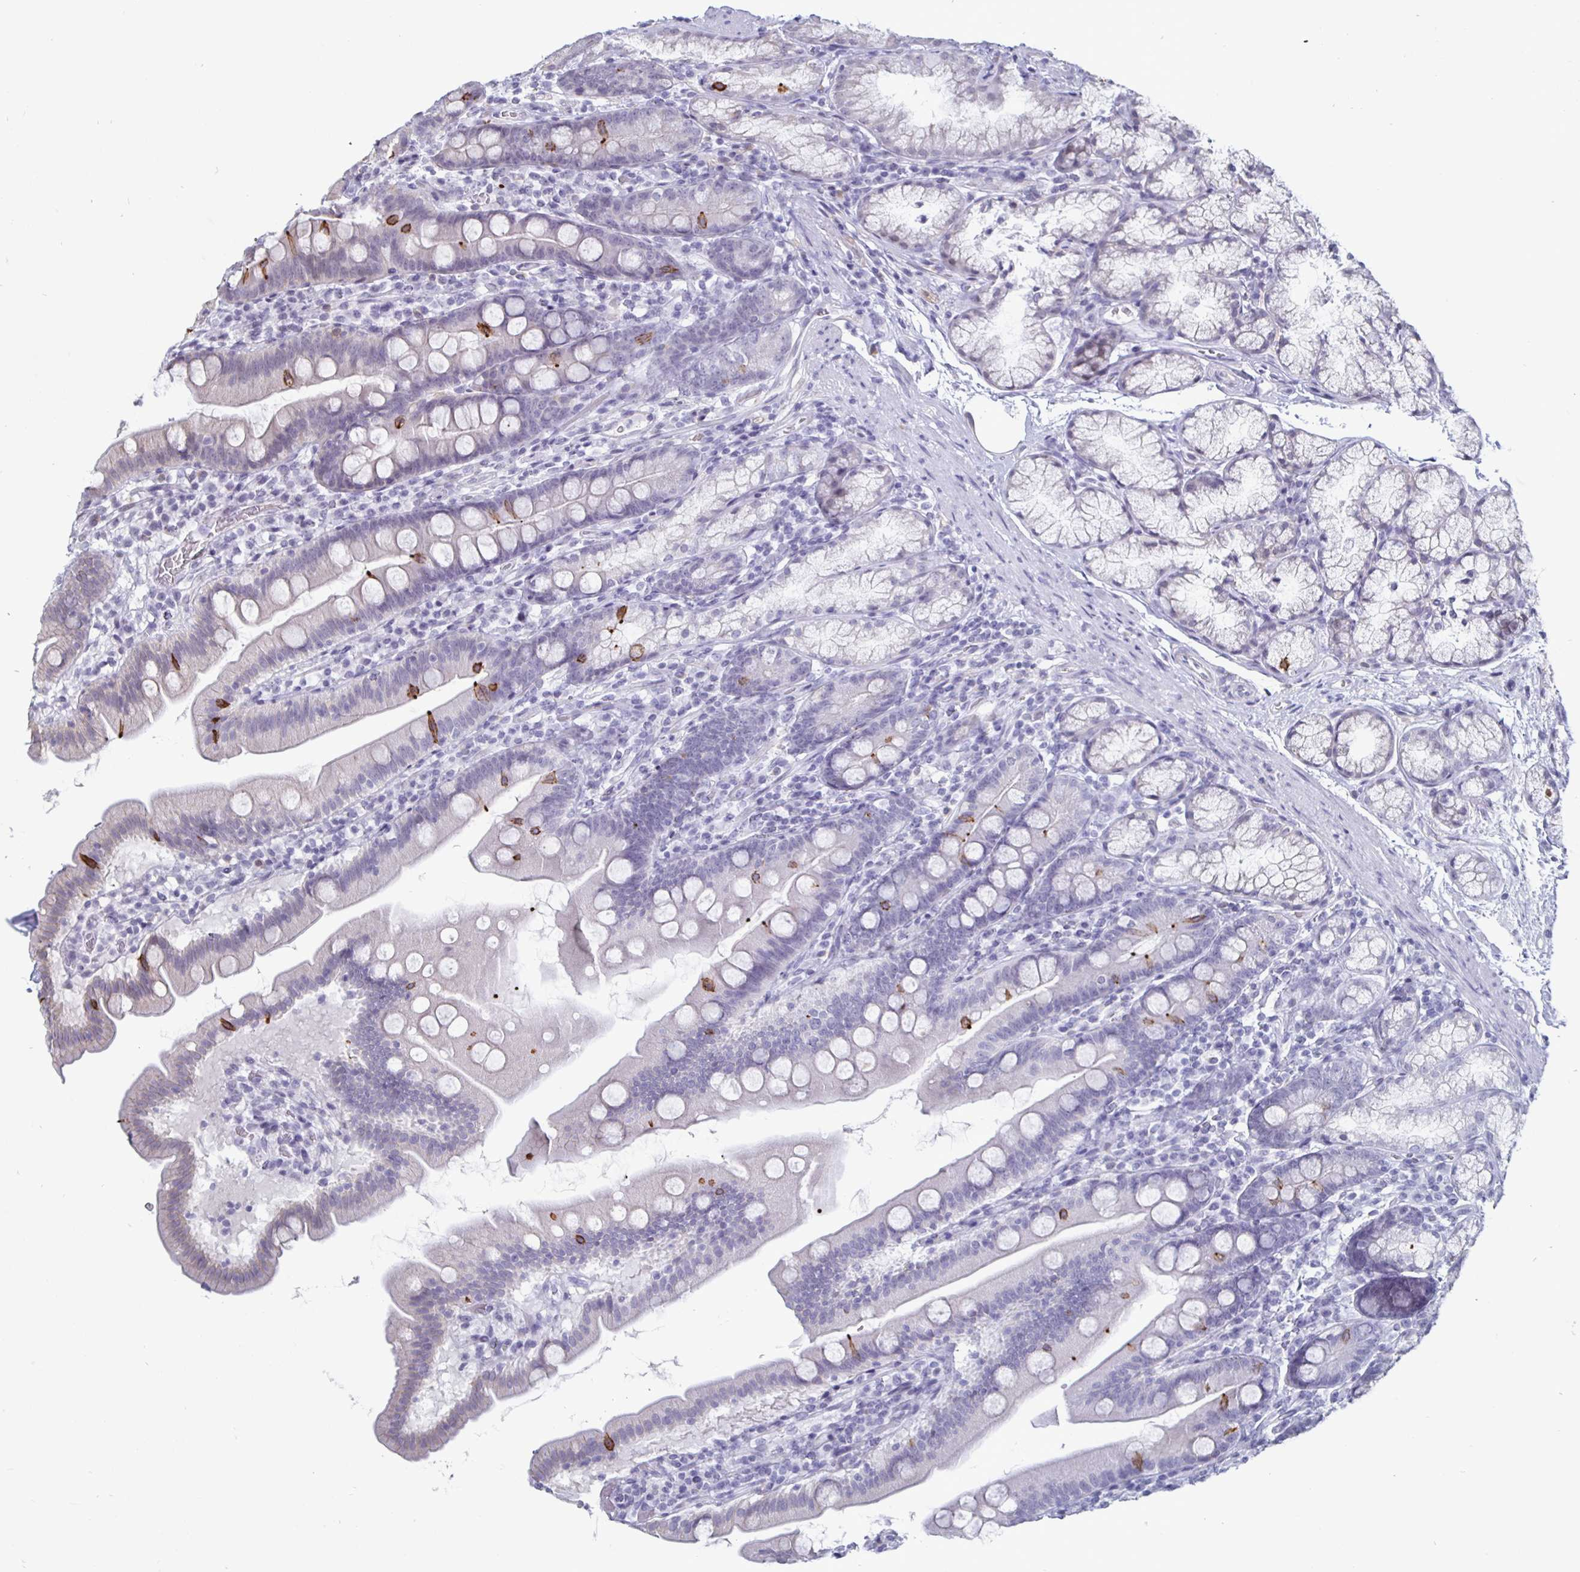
{"staining": {"intensity": "moderate", "quantity": "<25%", "location": "cytoplasmic/membranous"}, "tissue": "duodenum", "cell_type": "Glandular cells", "image_type": "normal", "snomed": [{"axis": "morphology", "description": "Normal tissue, NOS"}, {"axis": "topography", "description": "Duodenum"}], "caption": "There is low levels of moderate cytoplasmic/membranous expression in glandular cells of normal duodenum, as demonstrated by immunohistochemical staining (brown color).", "gene": "OOSP2", "patient": {"sex": "female", "age": 67}}